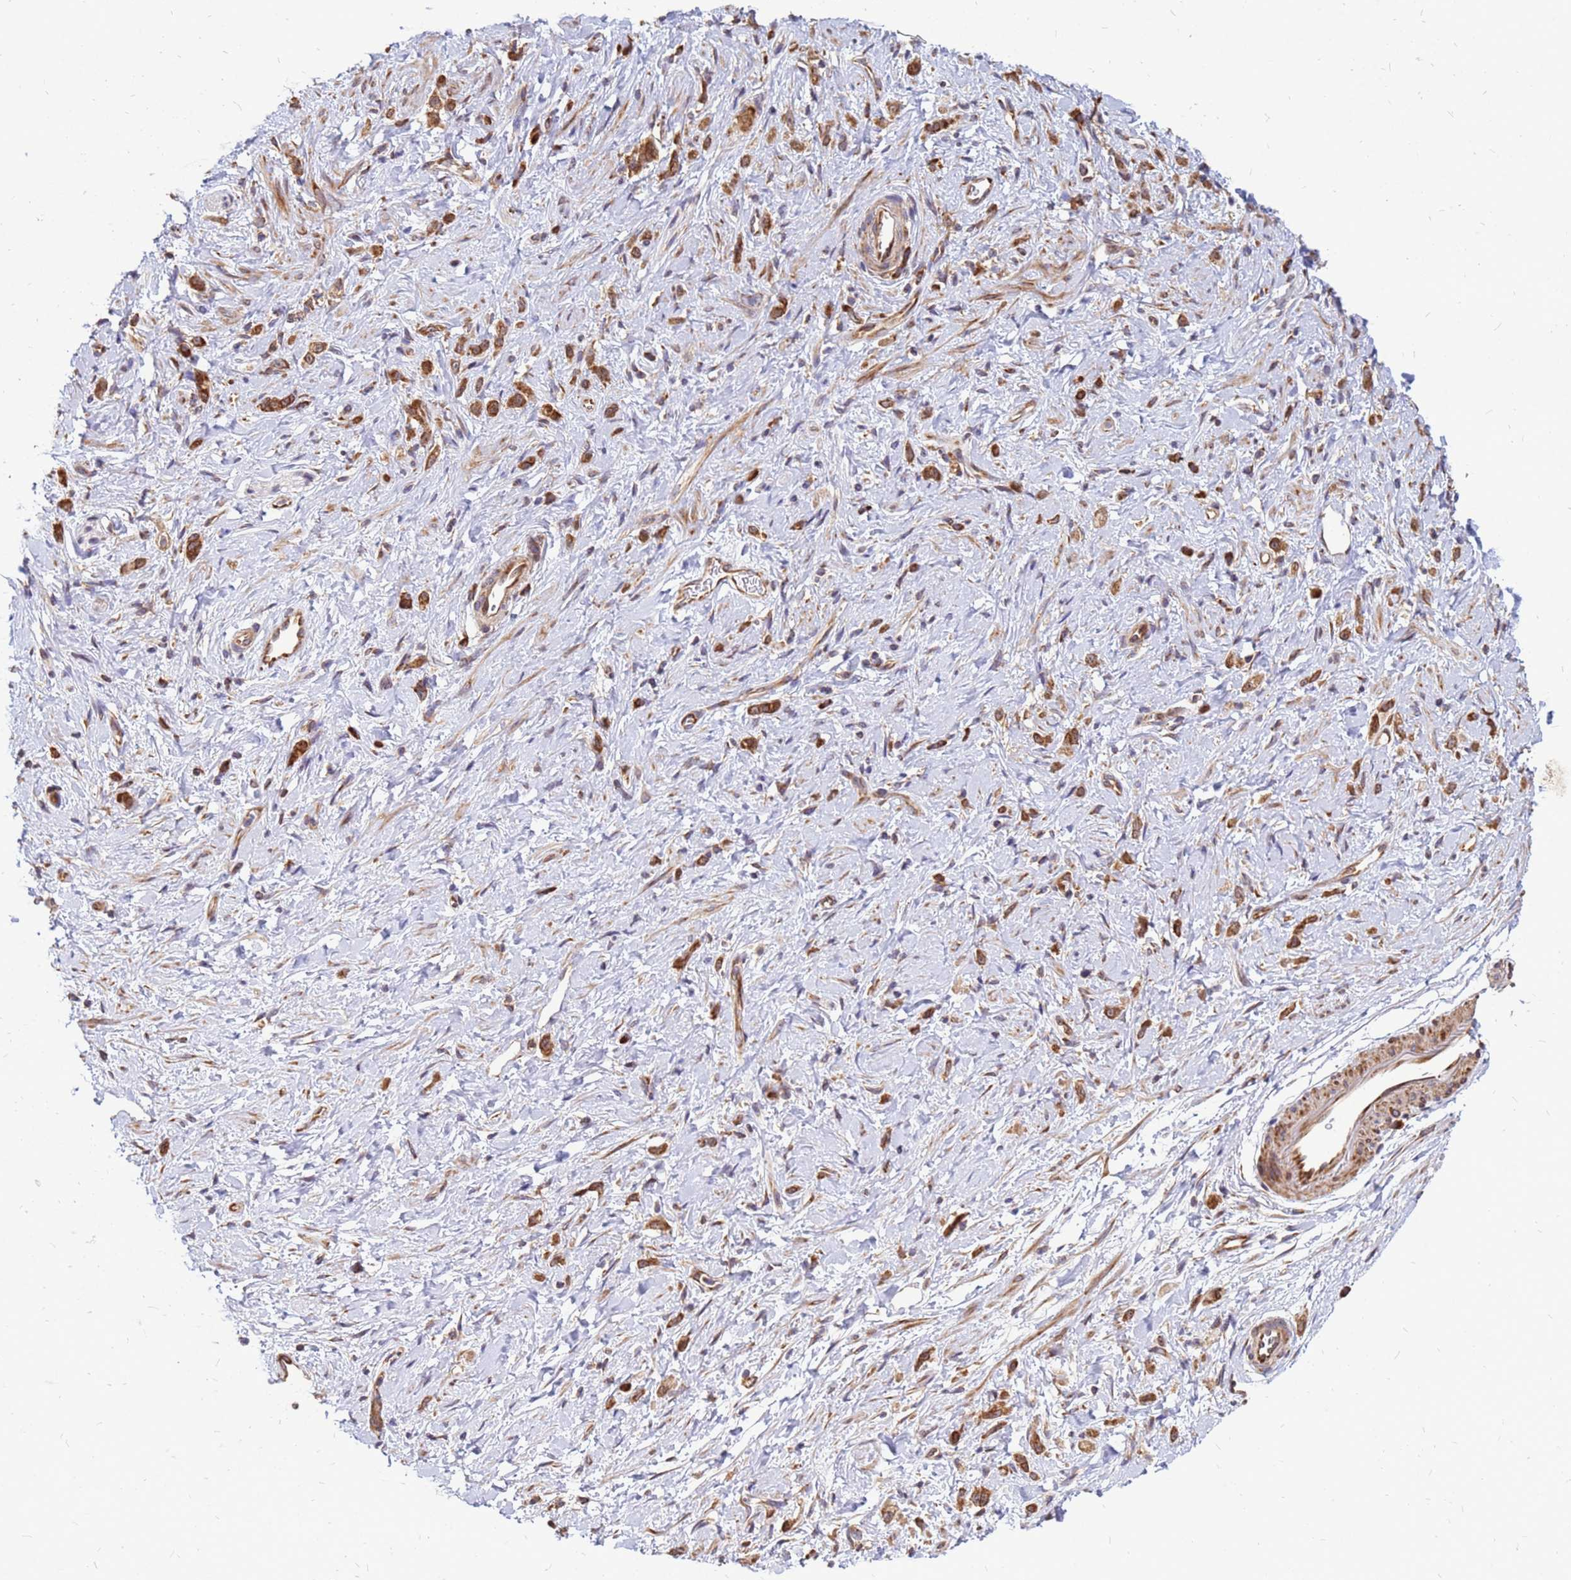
{"staining": {"intensity": "moderate", "quantity": ">75%", "location": "cytoplasmic/membranous"}, "tissue": "stomach cancer", "cell_type": "Tumor cells", "image_type": "cancer", "snomed": [{"axis": "morphology", "description": "Adenocarcinoma, NOS"}, {"axis": "topography", "description": "Stomach"}], "caption": "Stomach cancer was stained to show a protein in brown. There is medium levels of moderate cytoplasmic/membranous staining in about >75% of tumor cells.", "gene": "RPL8", "patient": {"sex": "female", "age": 60}}